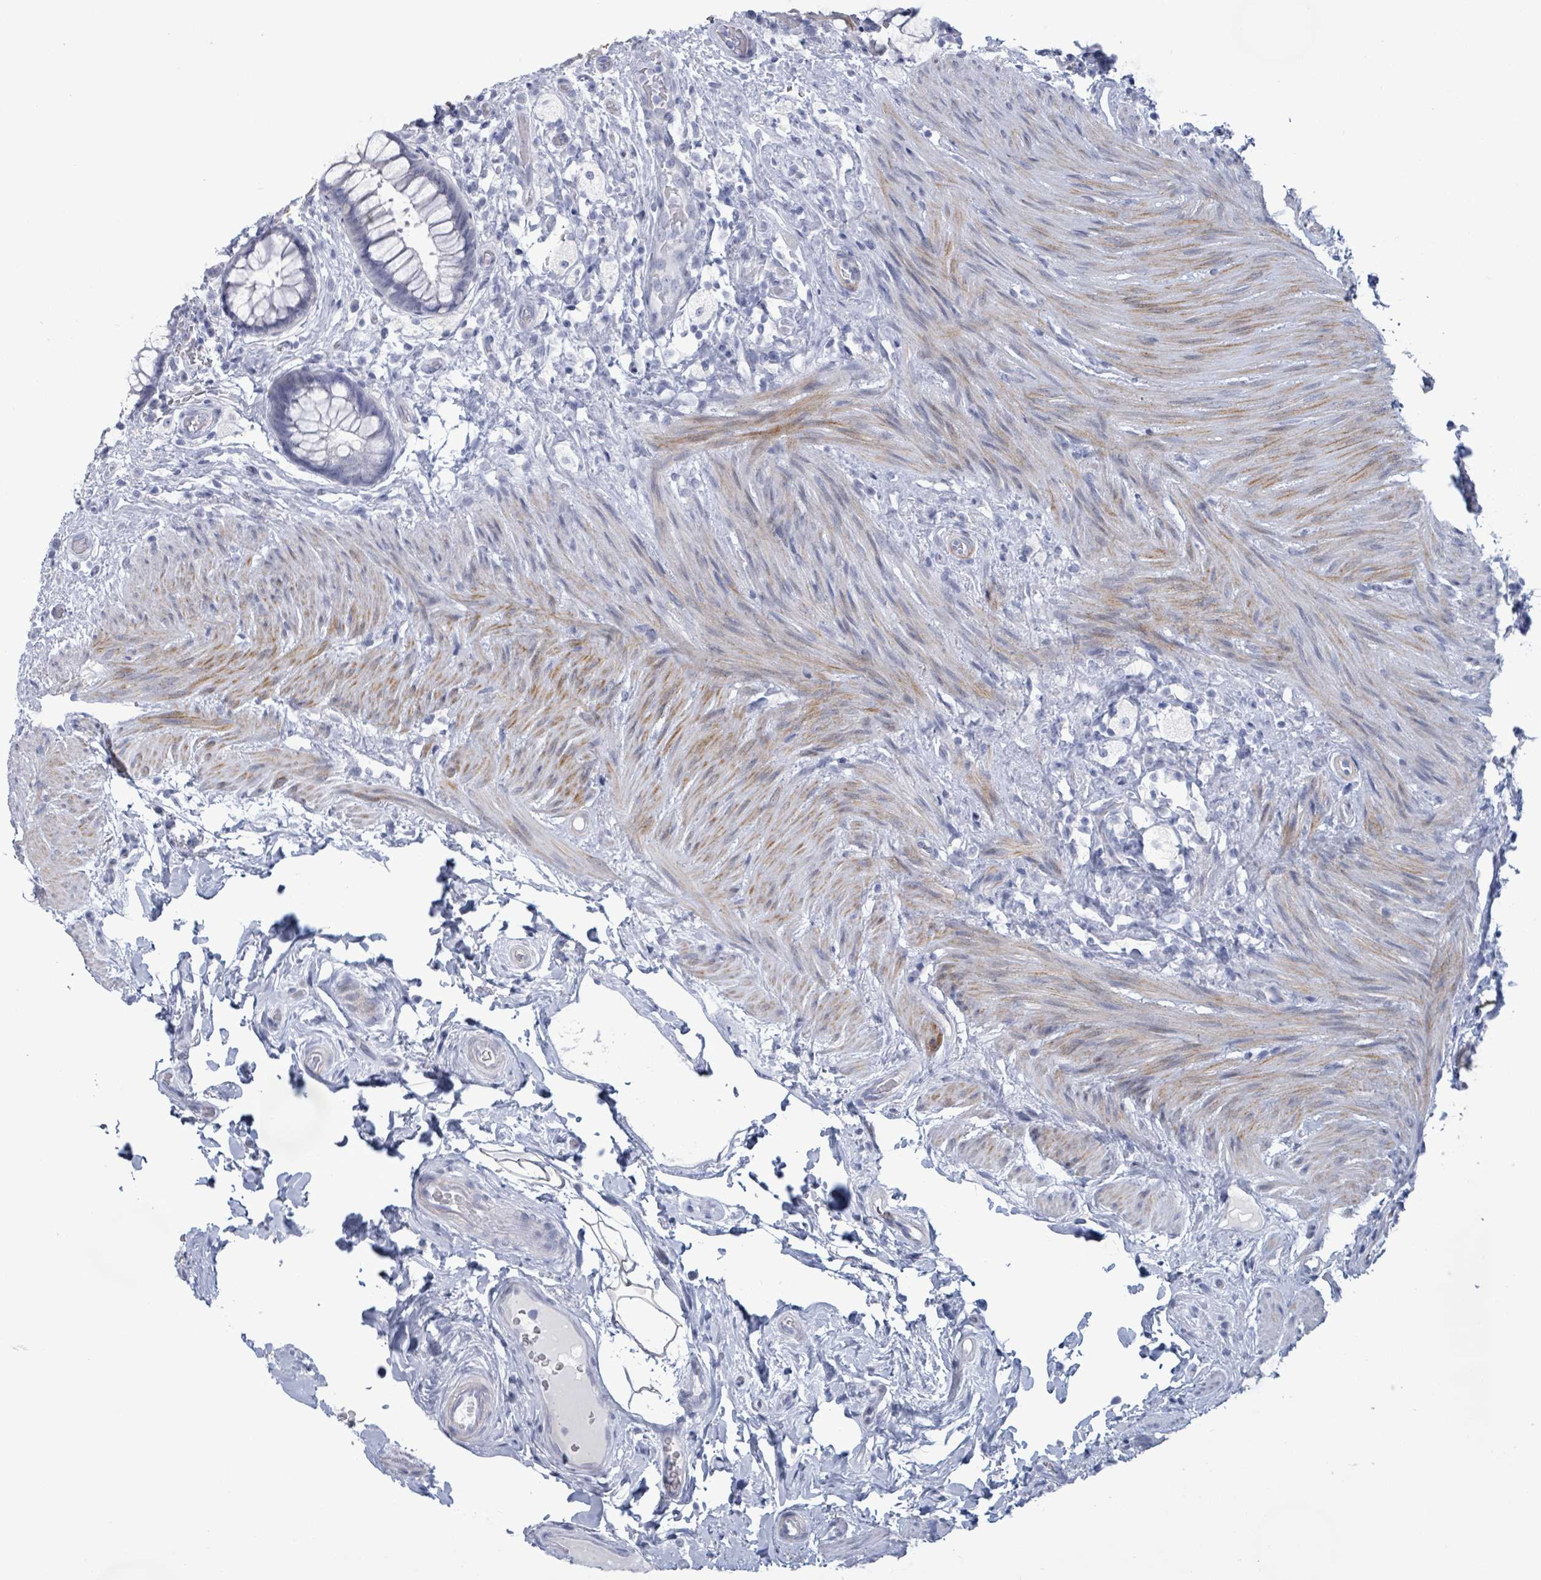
{"staining": {"intensity": "moderate", "quantity": "<25%", "location": "cytoplasmic/membranous"}, "tissue": "rectum", "cell_type": "Glandular cells", "image_type": "normal", "snomed": [{"axis": "morphology", "description": "Normal tissue, NOS"}, {"axis": "topography", "description": "Rectum"}, {"axis": "topography", "description": "Peripheral nerve tissue"}], "caption": "IHC staining of unremarkable rectum, which displays low levels of moderate cytoplasmic/membranous positivity in about <25% of glandular cells indicating moderate cytoplasmic/membranous protein positivity. The staining was performed using DAB (3,3'-diaminobenzidine) (brown) for protein detection and nuclei were counterstained in hematoxylin (blue).", "gene": "ZNF771", "patient": {"sex": "female", "age": 69}}